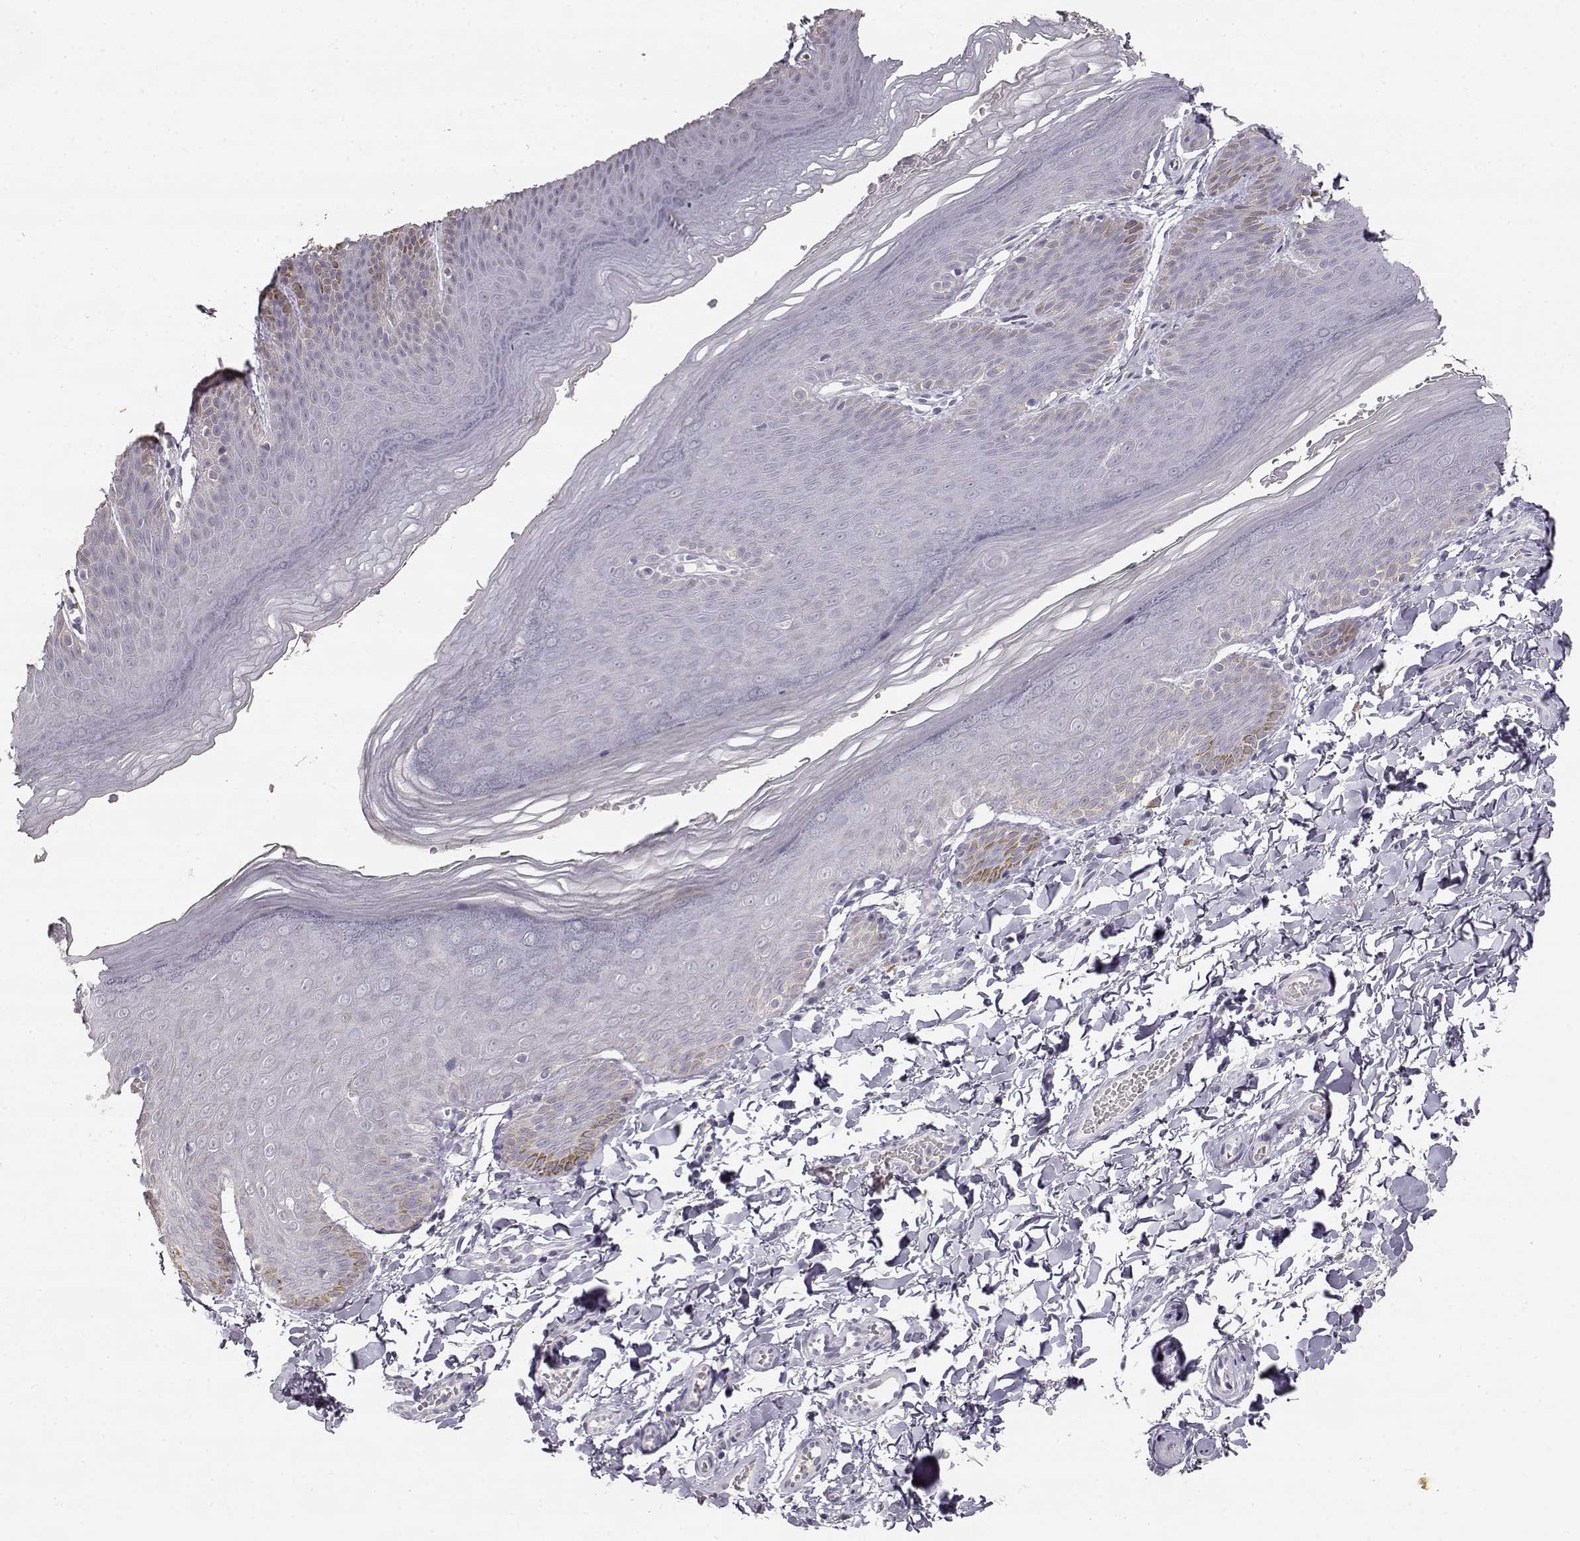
{"staining": {"intensity": "negative", "quantity": "none", "location": "none"}, "tissue": "skin", "cell_type": "Epidermal cells", "image_type": "normal", "snomed": [{"axis": "morphology", "description": "Normal tissue, NOS"}, {"axis": "topography", "description": "Anal"}], "caption": "DAB (3,3'-diaminobenzidine) immunohistochemical staining of normal skin shows no significant positivity in epidermal cells.", "gene": "TPH2", "patient": {"sex": "male", "age": 53}}